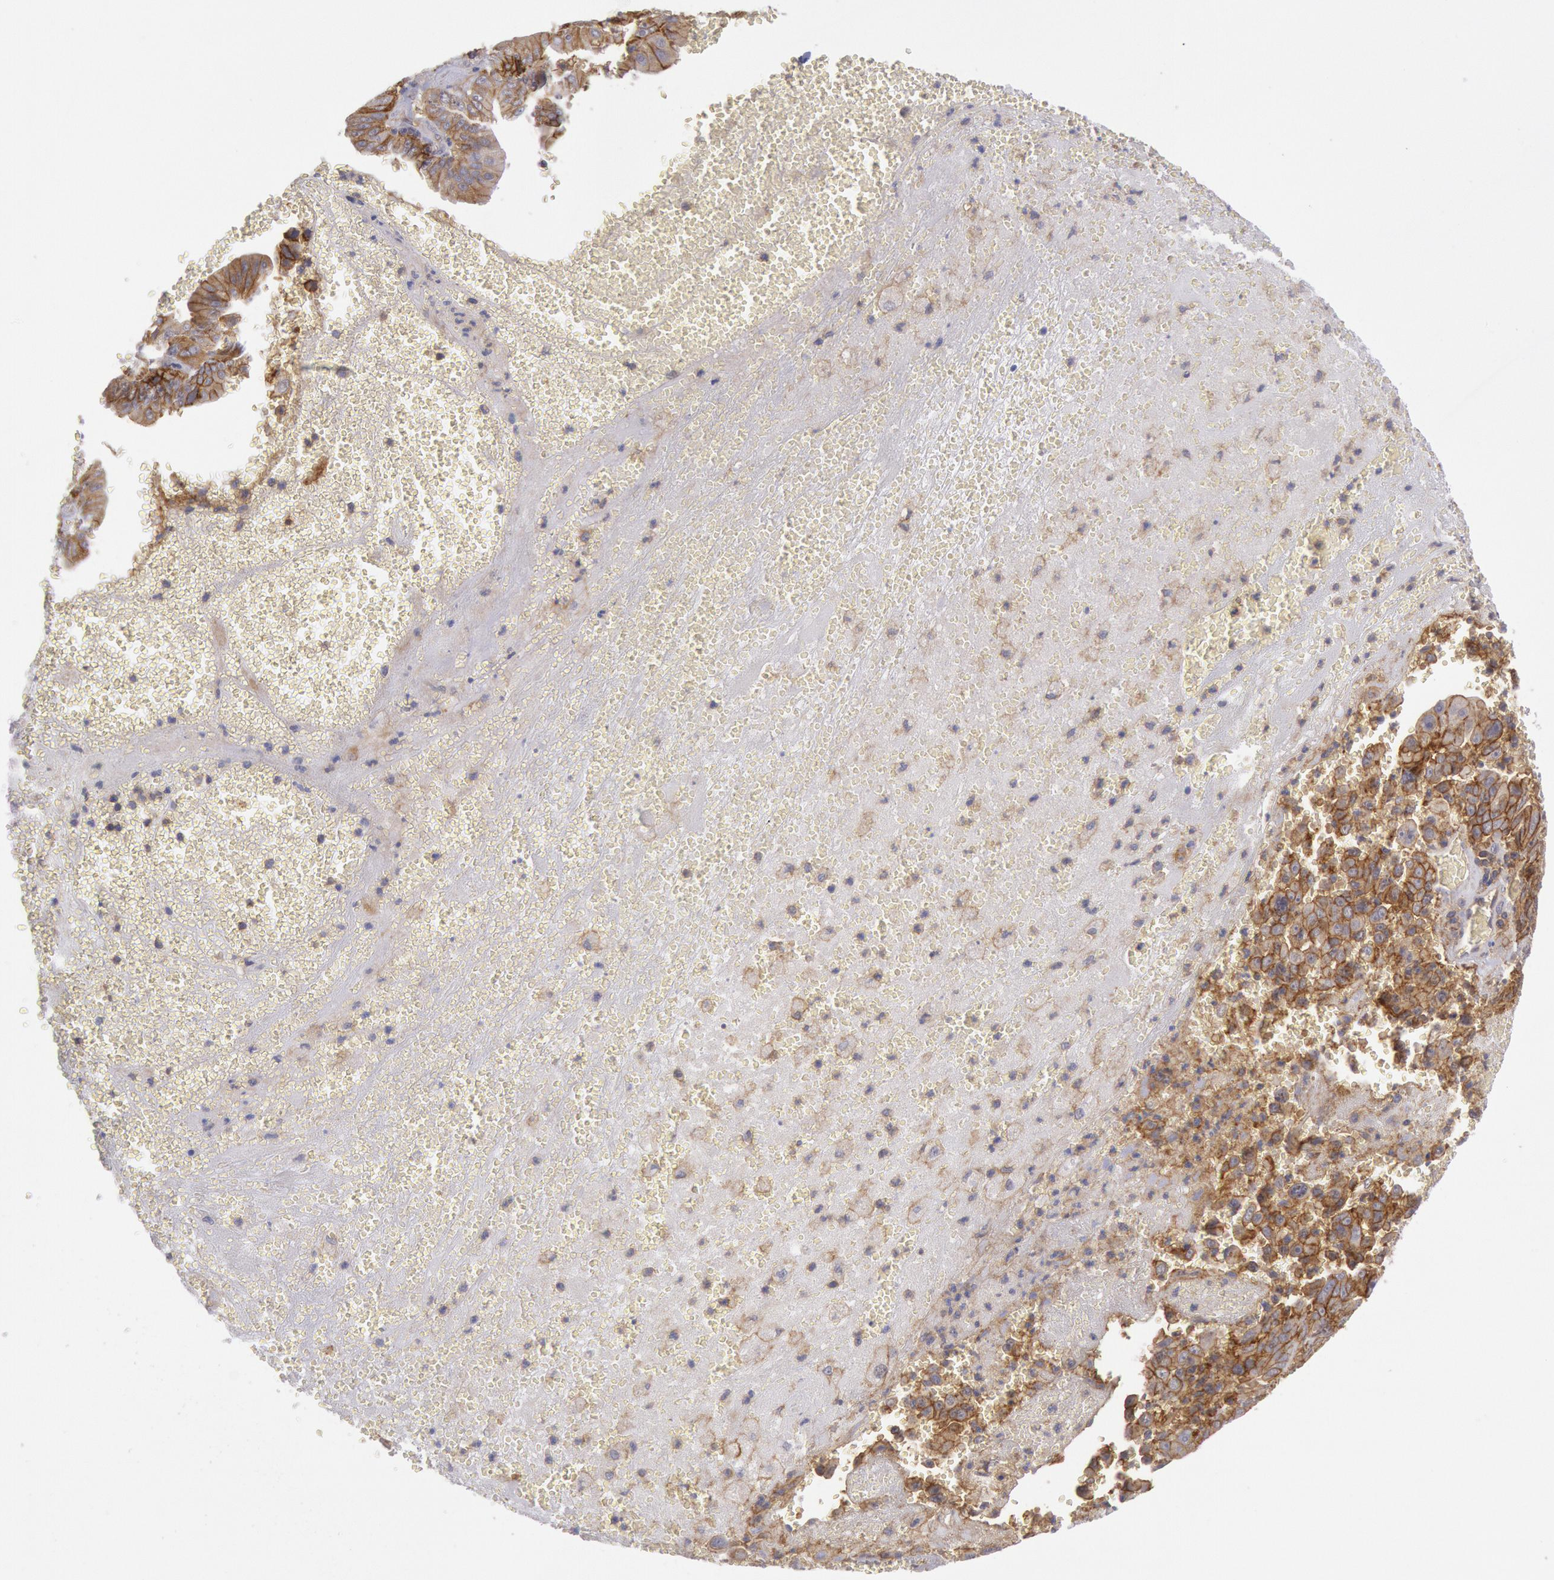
{"staining": {"intensity": "moderate", "quantity": ">75%", "location": "cytoplasmic/membranous"}, "tissue": "liver cancer", "cell_type": "Tumor cells", "image_type": "cancer", "snomed": [{"axis": "morphology", "description": "Cholangiocarcinoma"}, {"axis": "topography", "description": "Liver"}], "caption": "Brown immunohistochemical staining in liver cancer reveals moderate cytoplasmic/membranous expression in about >75% of tumor cells.", "gene": "STX4", "patient": {"sex": "female", "age": 79}}